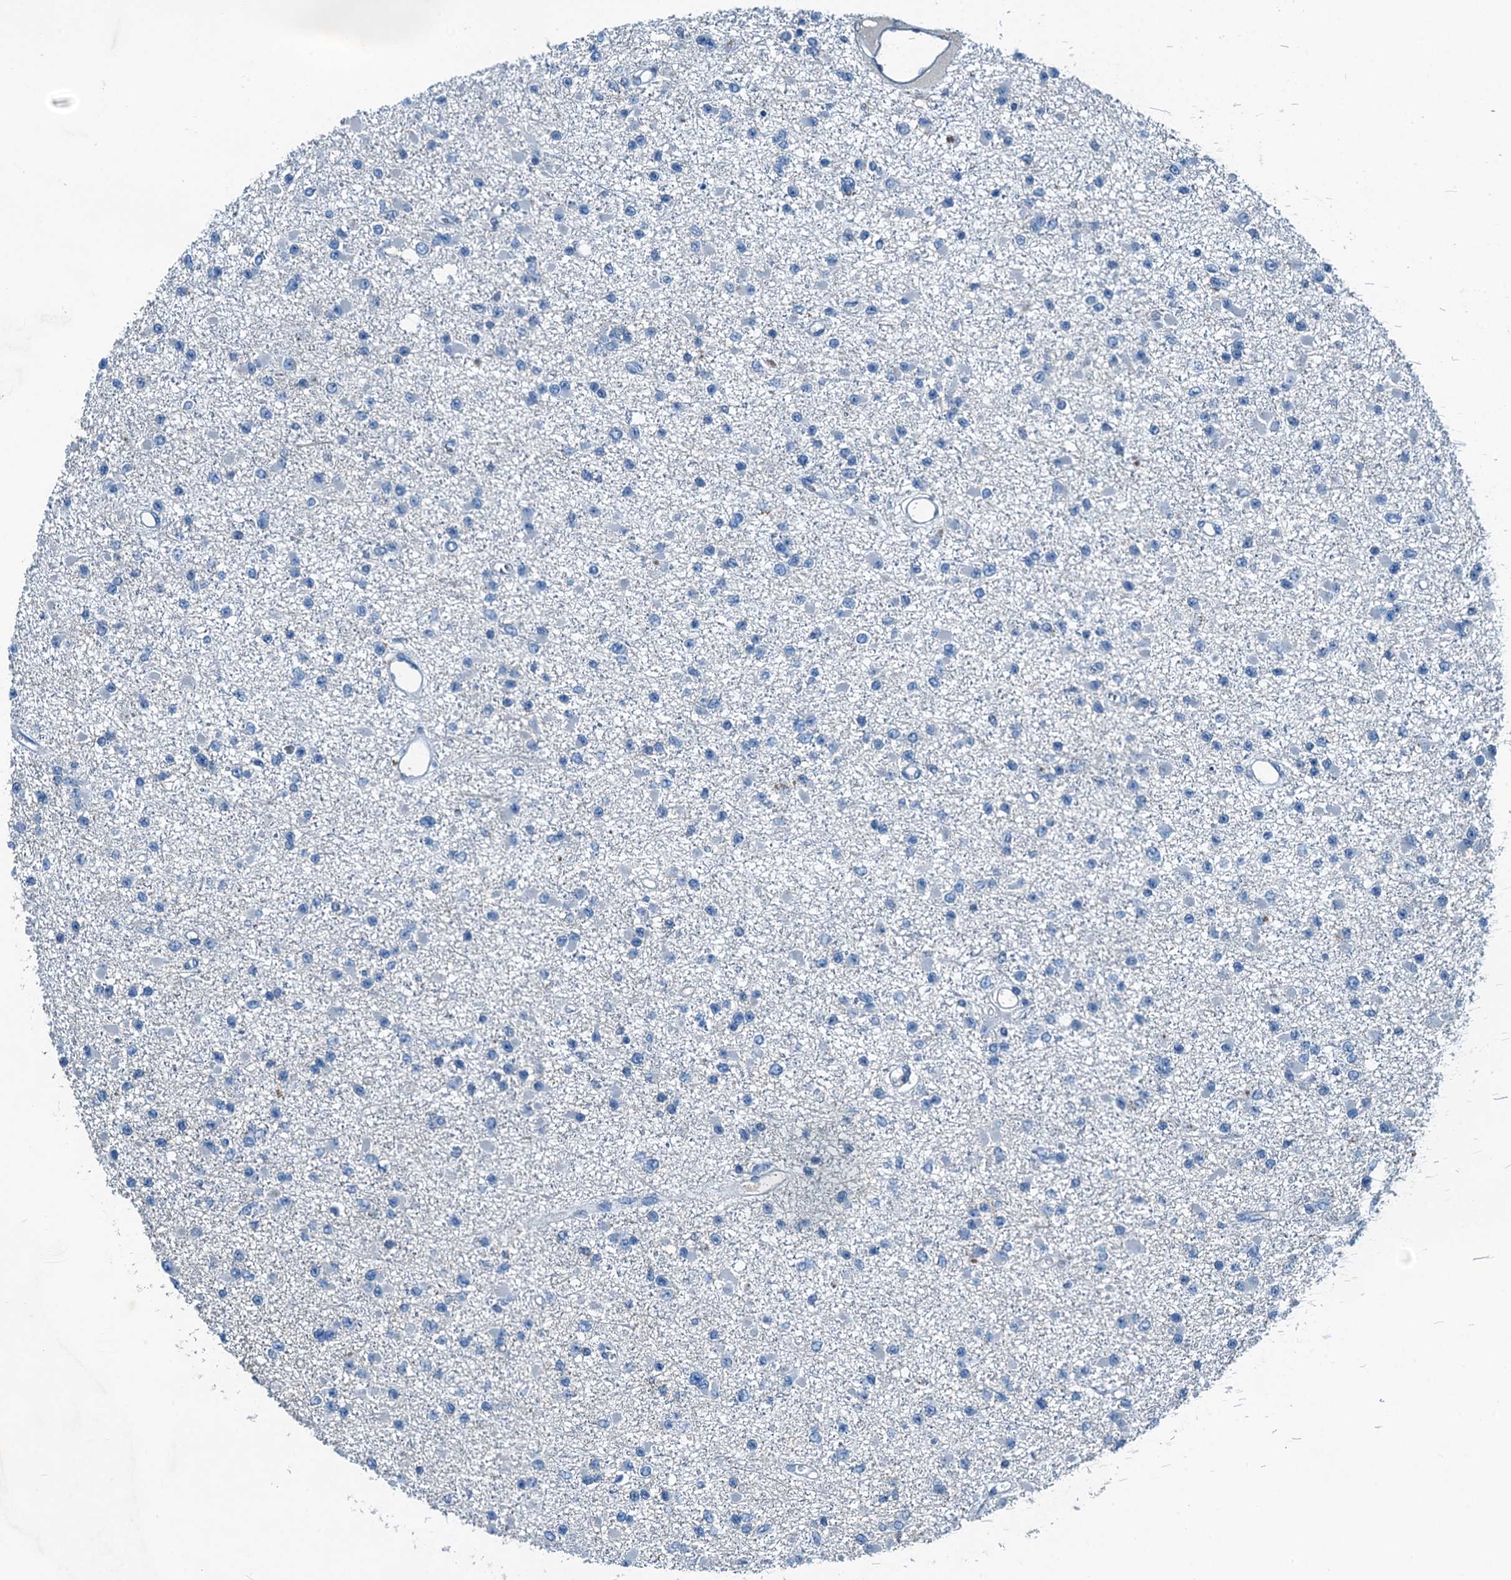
{"staining": {"intensity": "negative", "quantity": "none", "location": "none"}, "tissue": "glioma", "cell_type": "Tumor cells", "image_type": "cancer", "snomed": [{"axis": "morphology", "description": "Glioma, malignant, Low grade"}, {"axis": "topography", "description": "Brain"}], "caption": "Tumor cells show no significant staining in glioma.", "gene": "RAB3IL1", "patient": {"sex": "female", "age": 22}}